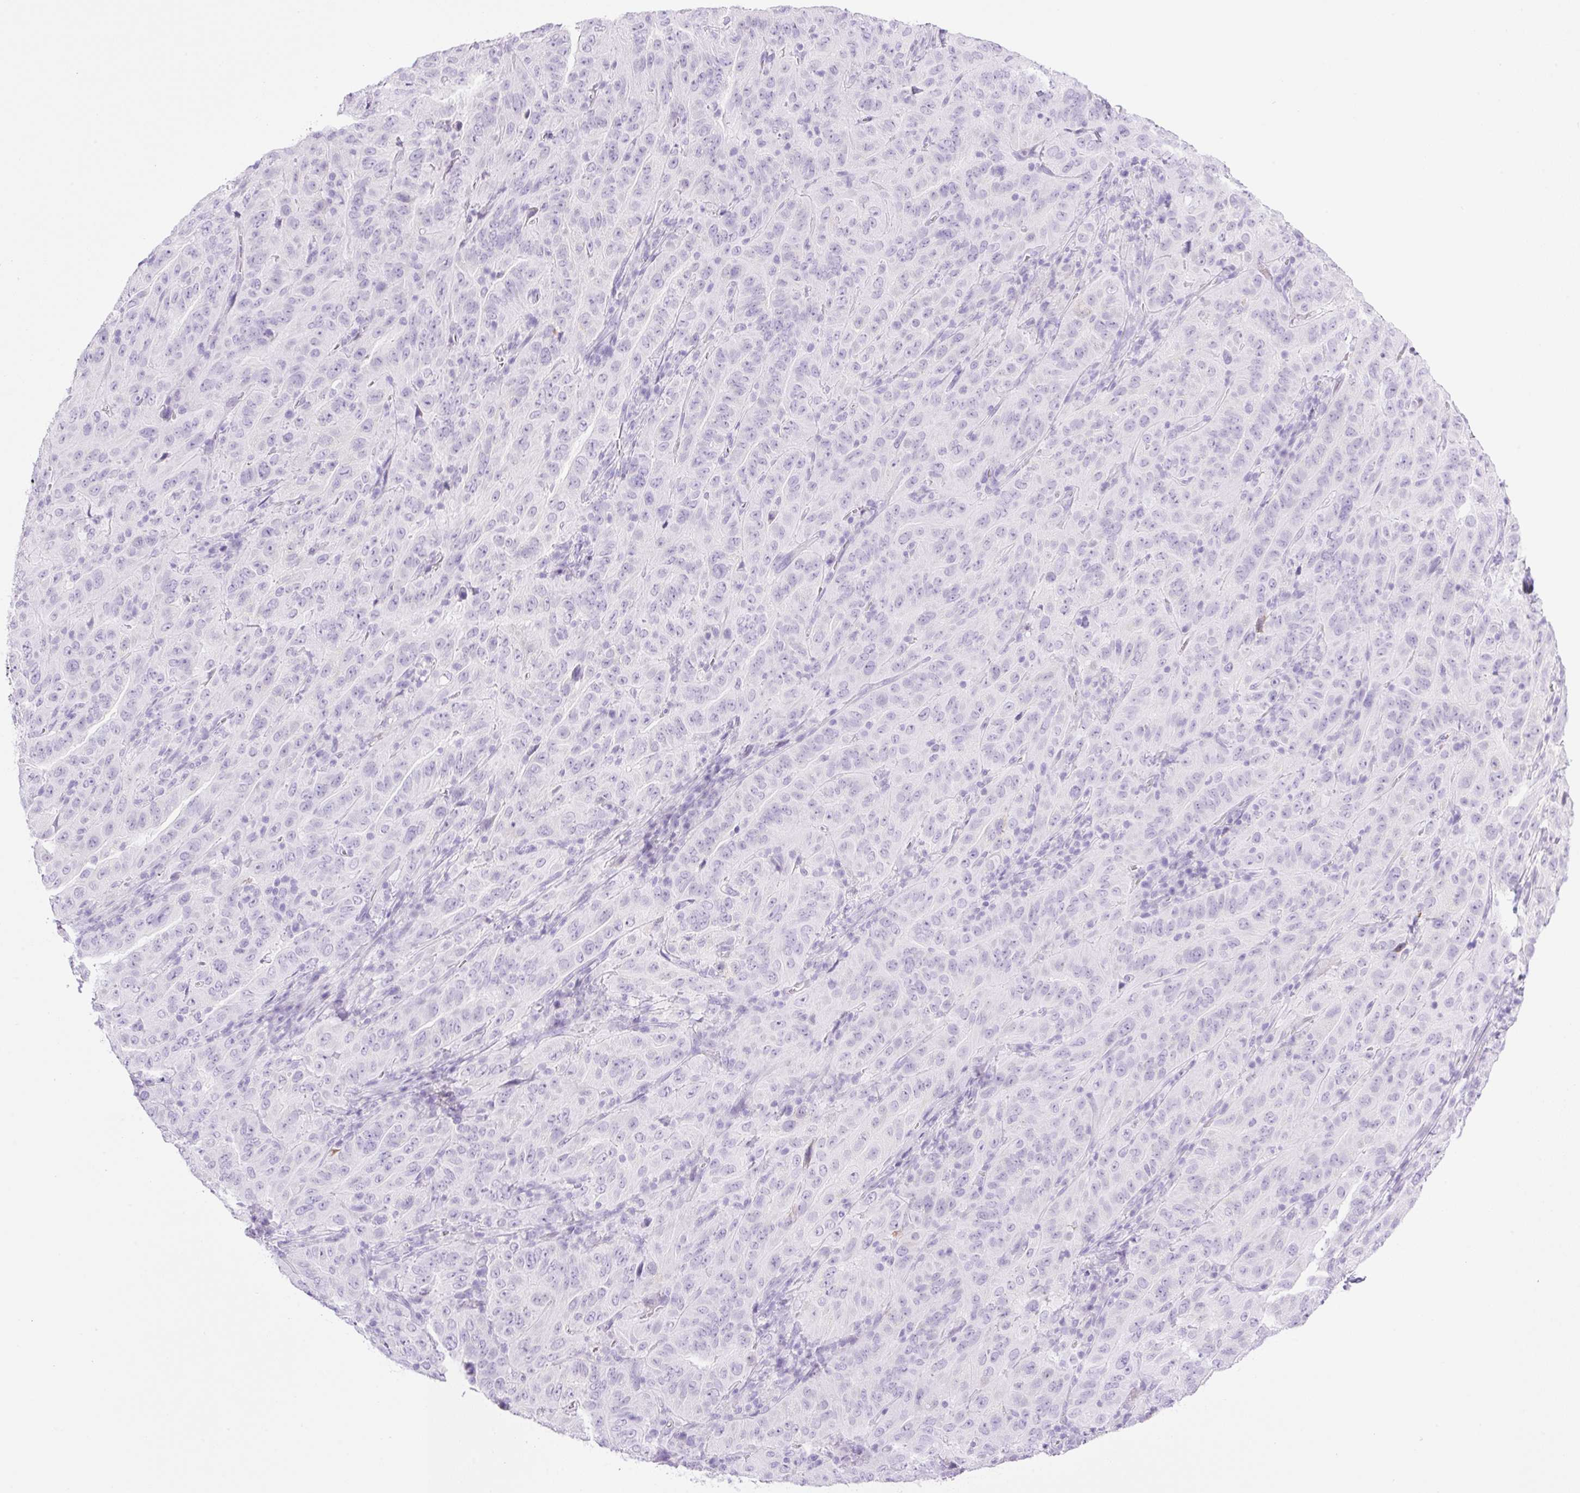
{"staining": {"intensity": "negative", "quantity": "none", "location": "none"}, "tissue": "pancreatic cancer", "cell_type": "Tumor cells", "image_type": "cancer", "snomed": [{"axis": "morphology", "description": "Adenocarcinoma, NOS"}, {"axis": "topography", "description": "Pancreas"}], "caption": "DAB immunohistochemical staining of human adenocarcinoma (pancreatic) shows no significant expression in tumor cells. (Stains: DAB immunohistochemistry (IHC) with hematoxylin counter stain, Microscopy: brightfield microscopy at high magnification).", "gene": "SPRR4", "patient": {"sex": "male", "age": 63}}